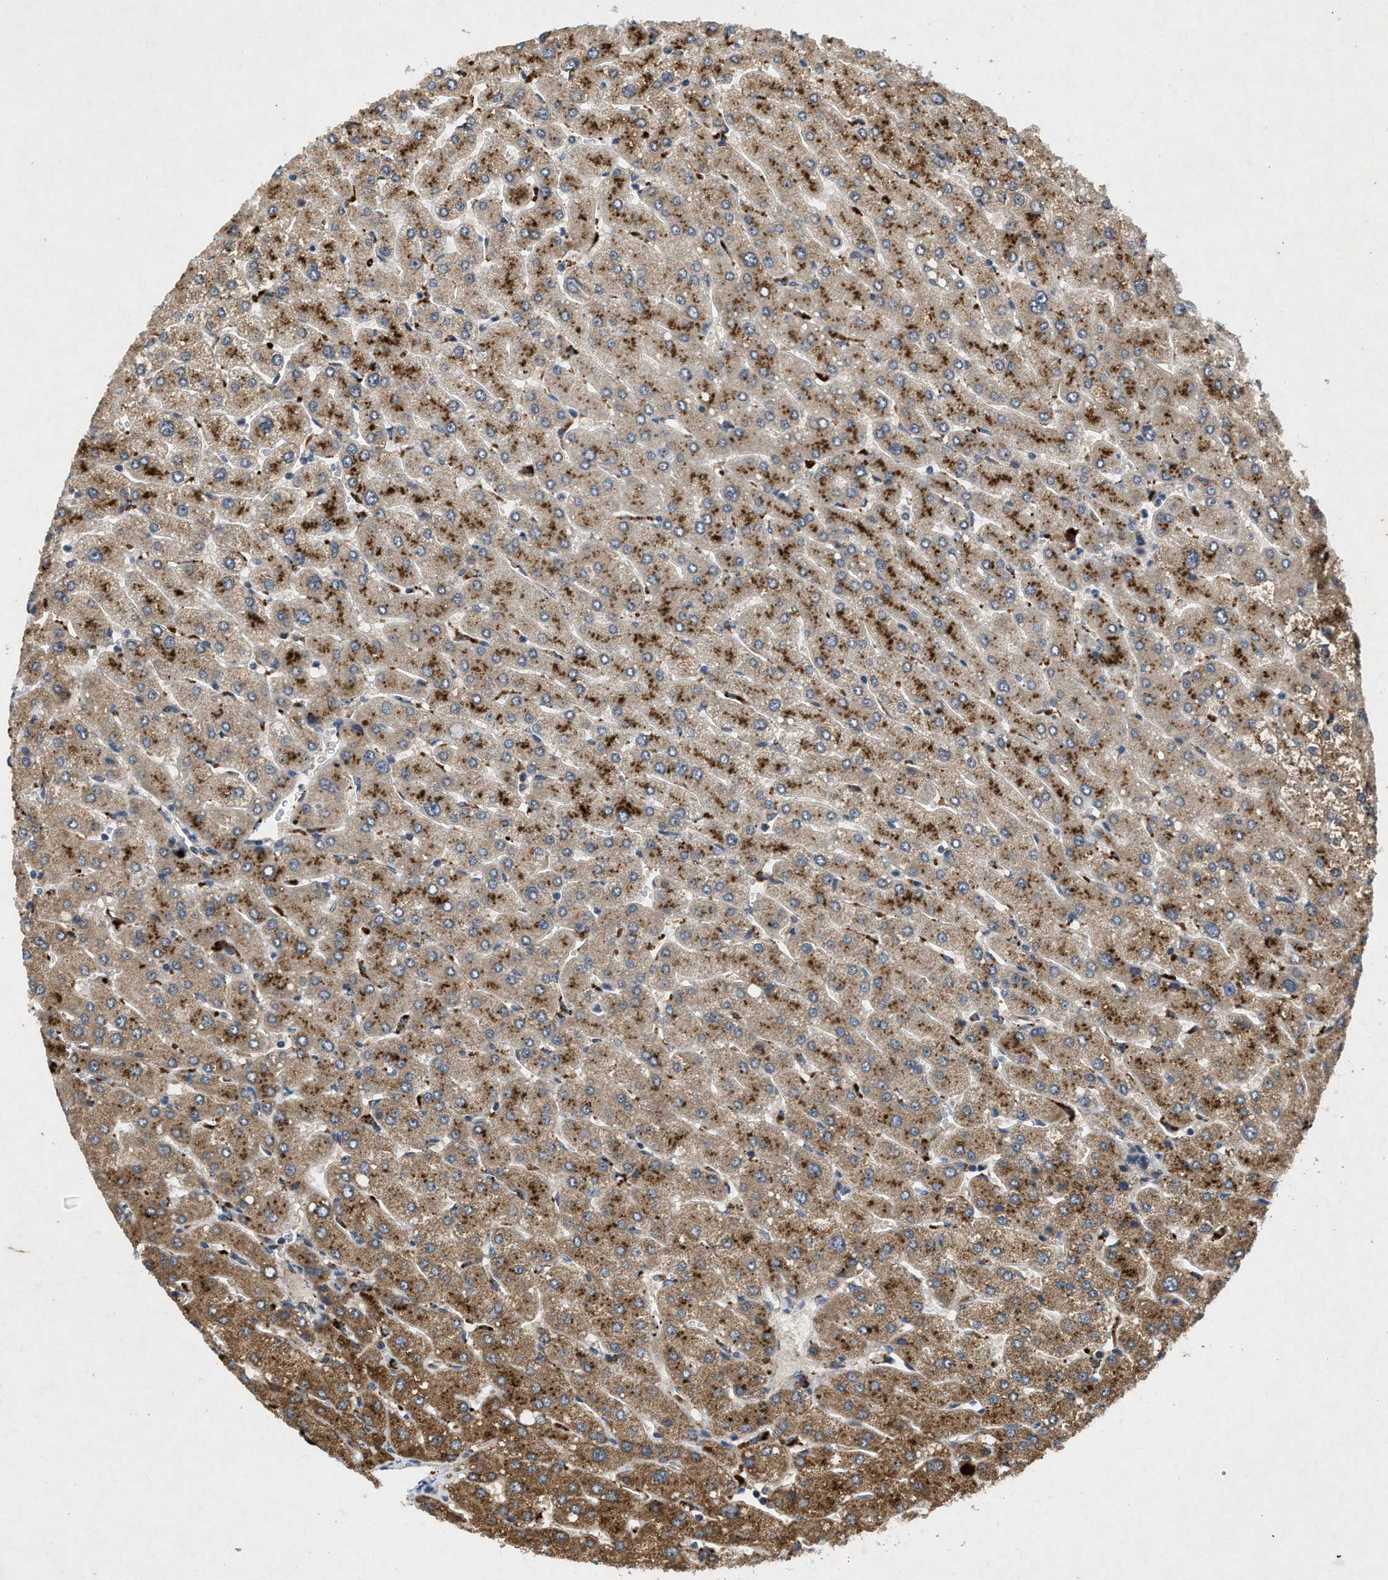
{"staining": {"intensity": "moderate", "quantity": ">75%", "location": "cytoplasmic/membranous"}, "tissue": "liver", "cell_type": "Cholangiocytes", "image_type": "normal", "snomed": [{"axis": "morphology", "description": "Normal tissue, NOS"}, {"axis": "topography", "description": "Liver"}], "caption": "Protein analysis of normal liver demonstrates moderate cytoplasmic/membranous positivity in about >75% of cholangiocytes. Using DAB (3,3'-diaminobenzidine) (brown) and hematoxylin (blue) stains, captured at high magnification using brightfield microscopy.", "gene": "PRKG2", "patient": {"sex": "male", "age": 55}}